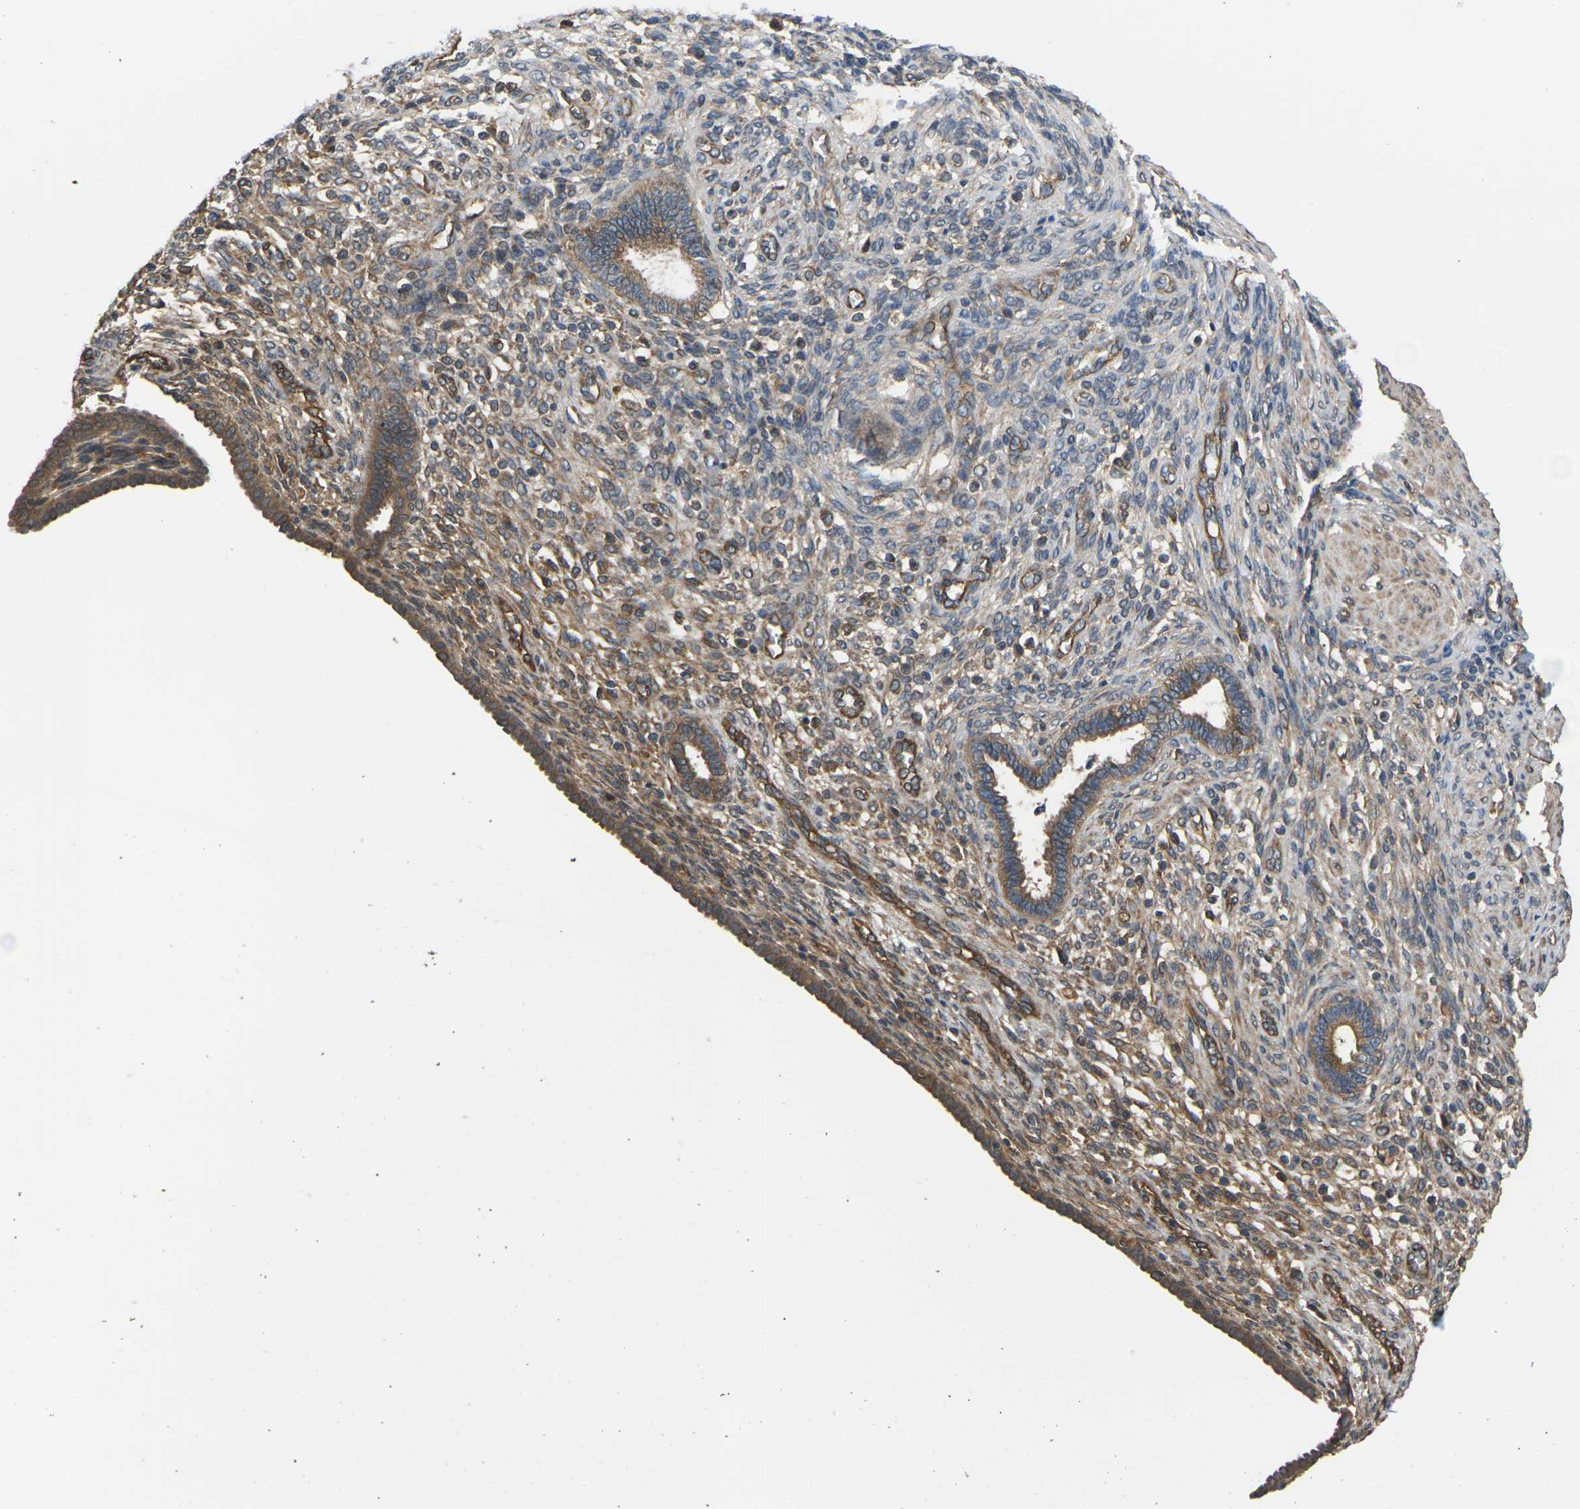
{"staining": {"intensity": "moderate", "quantity": "25%-75%", "location": "cytoplasmic/membranous"}, "tissue": "endometrium", "cell_type": "Cells in endometrial stroma", "image_type": "normal", "snomed": [{"axis": "morphology", "description": "Normal tissue, NOS"}, {"axis": "topography", "description": "Endometrium"}], "caption": "DAB (3,3'-diaminobenzidine) immunohistochemical staining of normal endometrium demonstrates moderate cytoplasmic/membranous protein expression in approximately 25%-75% of cells in endometrial stroma.", "gene": "NRAS", "patient": {"sex": "female", "age": 72}}